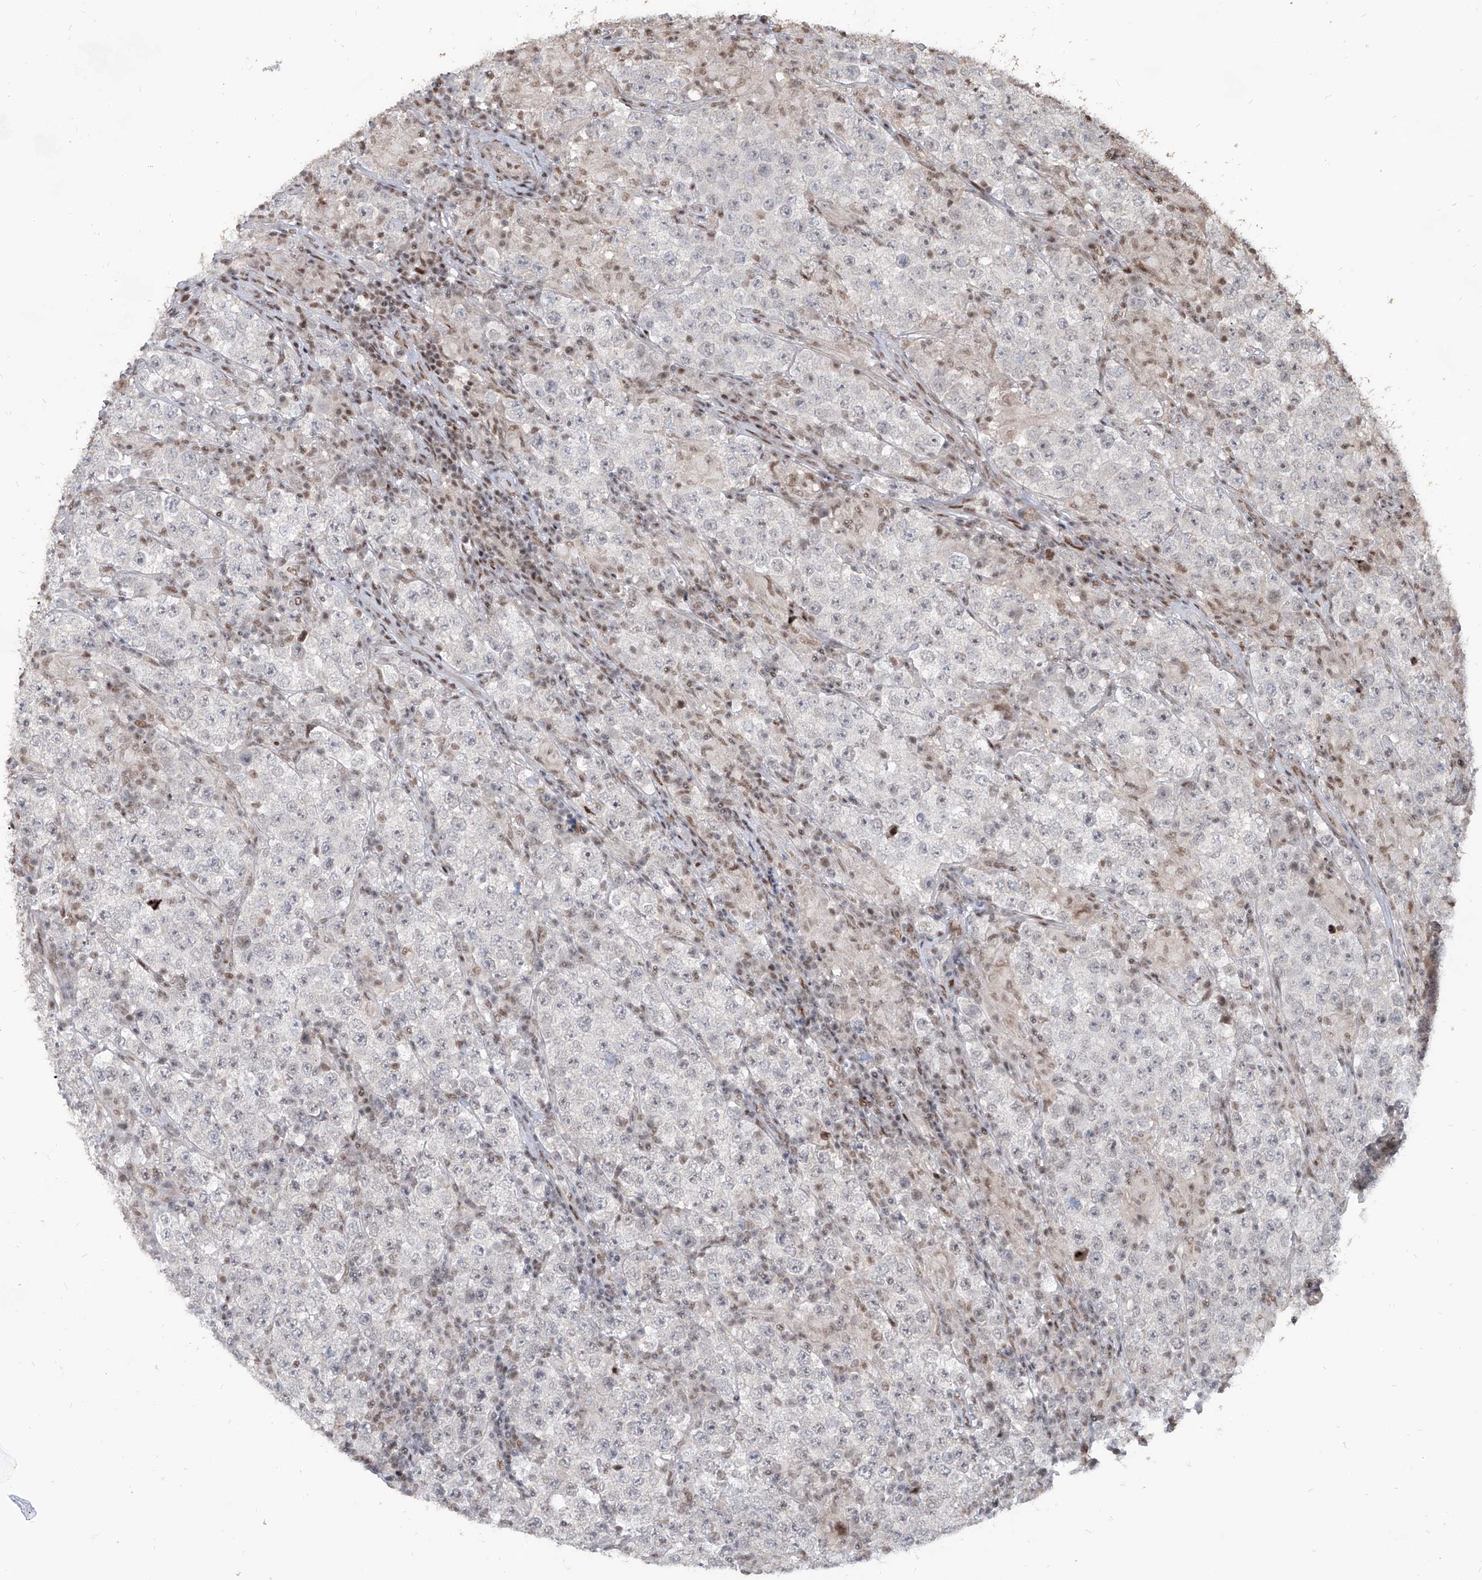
{"staining": {"intensity": "negative", "quantity": "none", "location": "none"}, "tissue": "testis cancer", "cell_type": "Tumor cells", "image_type": "cancer", "snomed": [{"axis": "morphology", "description": "Normal tissue, NOS"}, {"axis": "morphology", "description": "Urothelial carcinoma, High grade"}, {"axis": "morphology", "description": "Seminoma, NOS"}, {"axis": "morphology", "description": "Carcinoma, Embryonal, NOS"}, {"axis": "topography", "description": "Urinary bladder"}, {"axis": "topography", "description": "Testis"}], "caption": "Immunohistochemical staining of human testis cancer demonstrates no significant staining in tumor cells. The staining is performed using DAB (3,3'-diaminobenzidine) brown chromogen with nuclei counter-stained in using hematoxylin.", "gene": "IRF2", "patient": {"sex": "male", "age": 41}}